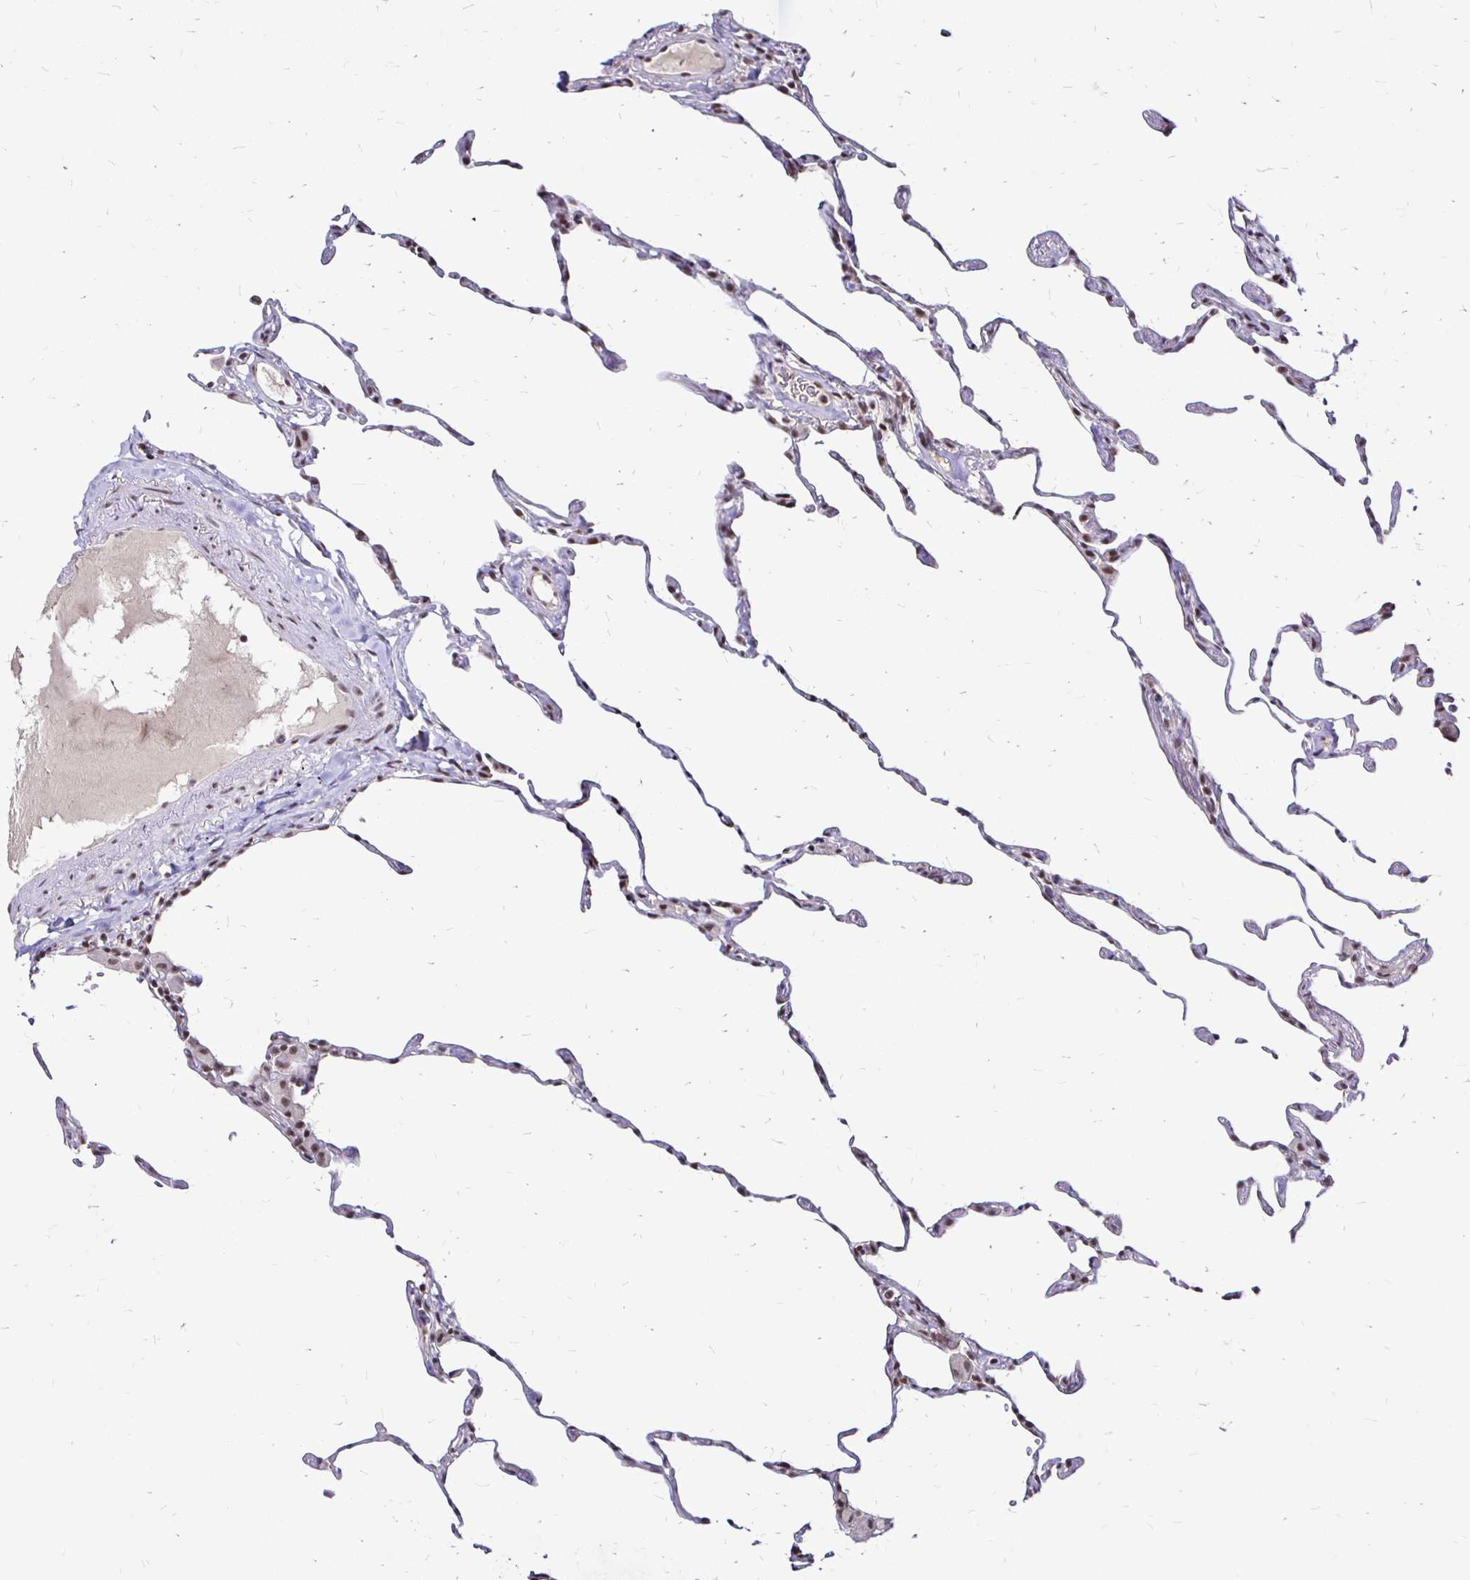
{"staining": {"intensity": "weak", "quantity": "25%-75%", "location": "nuclear"}, "tissue": "lung", "cell_type": "Alveolar cells", "image_type": "normal", "snomed": [{"axis": "morphology", "description": "Normal tissue, NOS"}, {"axis": "topography", "description": "Lung"}], "caption": "Immunohistochemistry (IHC) photomicrograph of benign lung stained for a protein (brown), which demonstrates low levels of weak nuclear positivity in approximately 25%-75% of alveolar cells.", "gene": "SIN3A", "patient": {"sex": "female", "age": 57}}